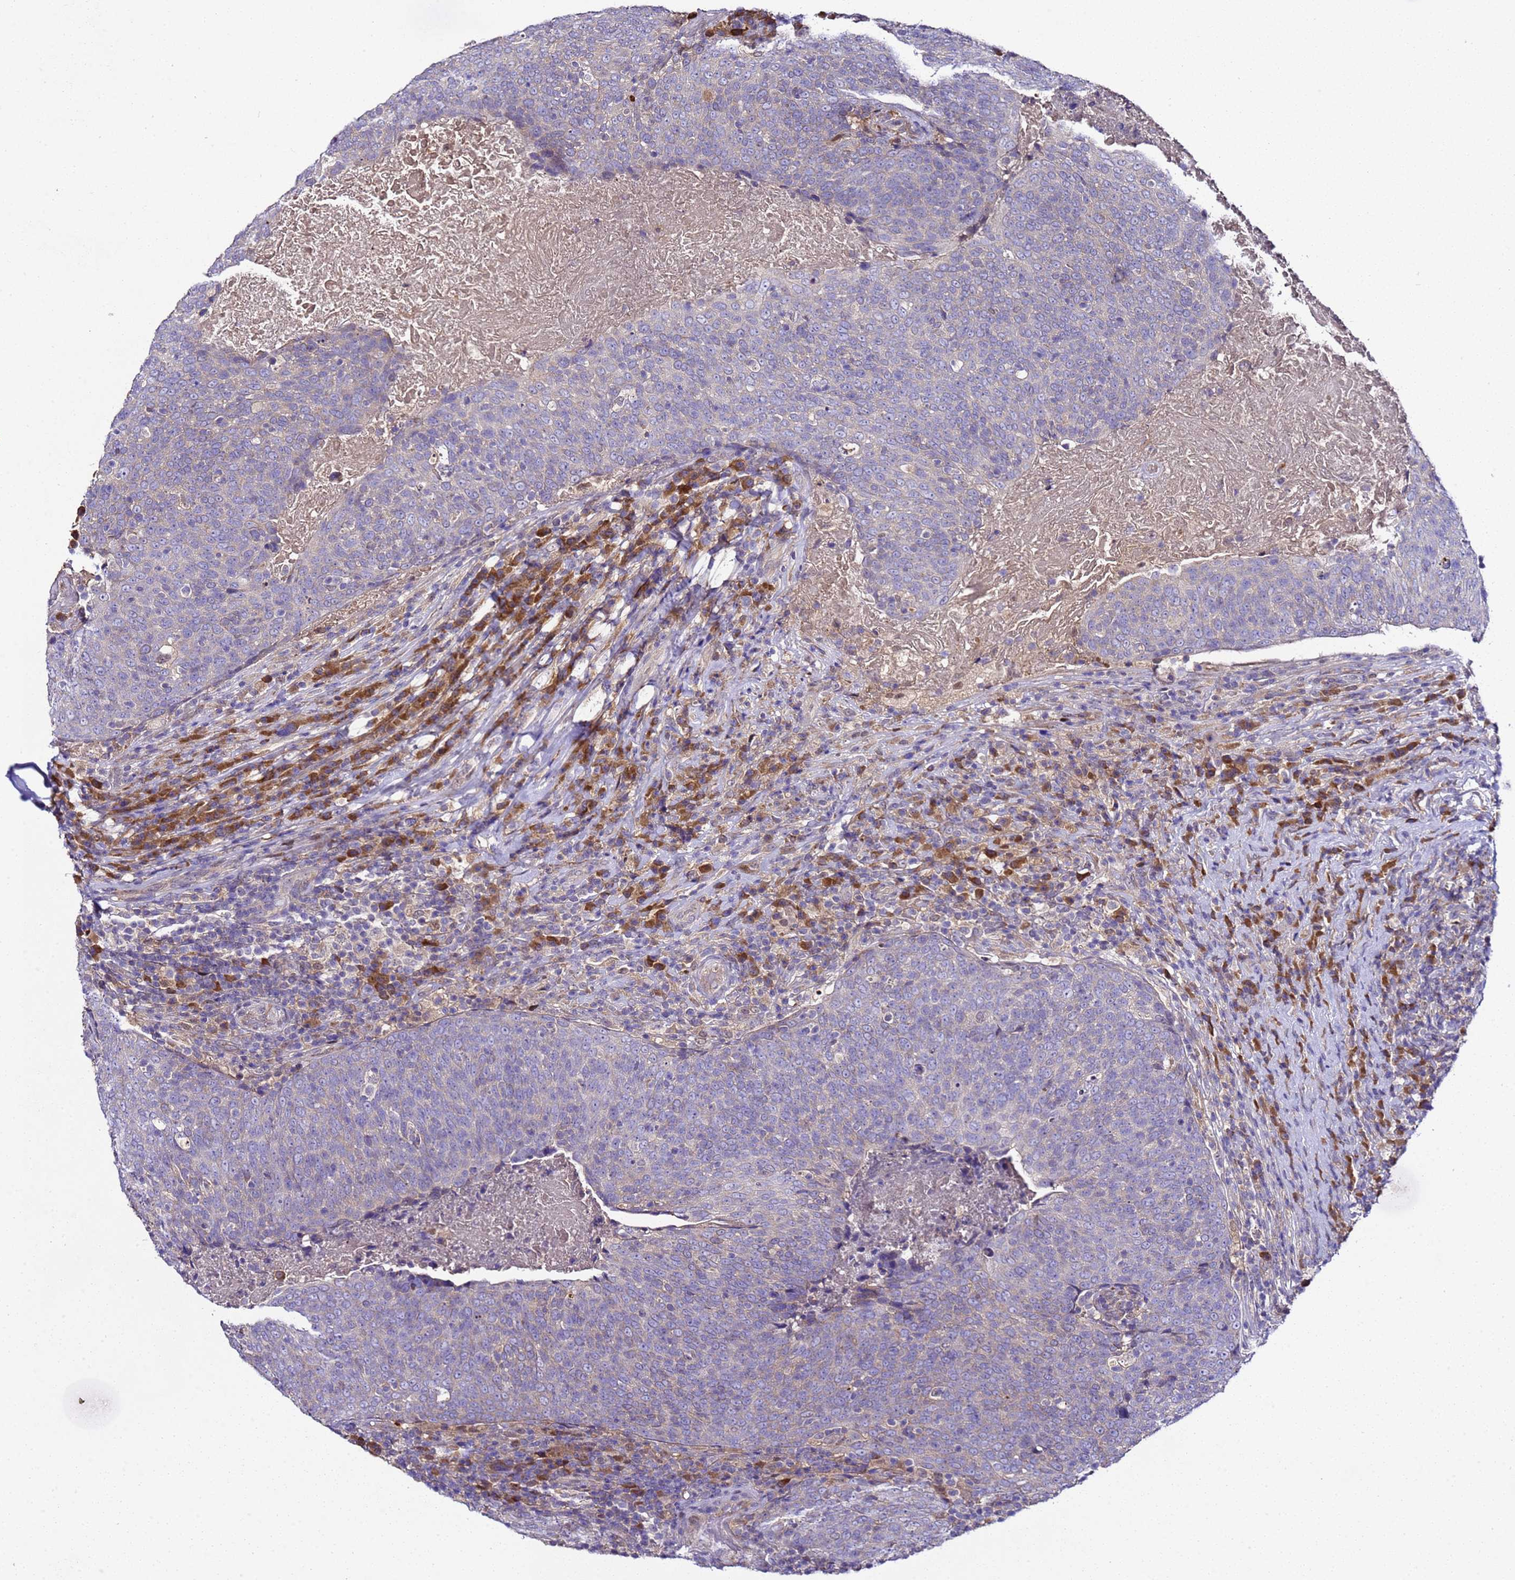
{"staining": {"intensity": "negative", "quantity": "none", "location": "none"}, "tissue": "head and neck cancer", "cell_type": "Tumor cells", "image_type": "cancer", "snomed": [{"axis": "morphology", "description": "Squamous cell carcinoma, NOS"}, {"axis": "morphology", "description": "Squamous cell carcinoma, metastatic, NOS"}, {"axis": "topography", "description": "Lymph node"}, {"axis": "topography", "description": "Head-Neck"}], "caption": "This is a image of immunohistochemistry staining of head and neck cancer (squamous cell carcinoma), which shows no expression in tumor cells.", "gene": "ALG3", "patient": {"sex": "male", "age": 62}}